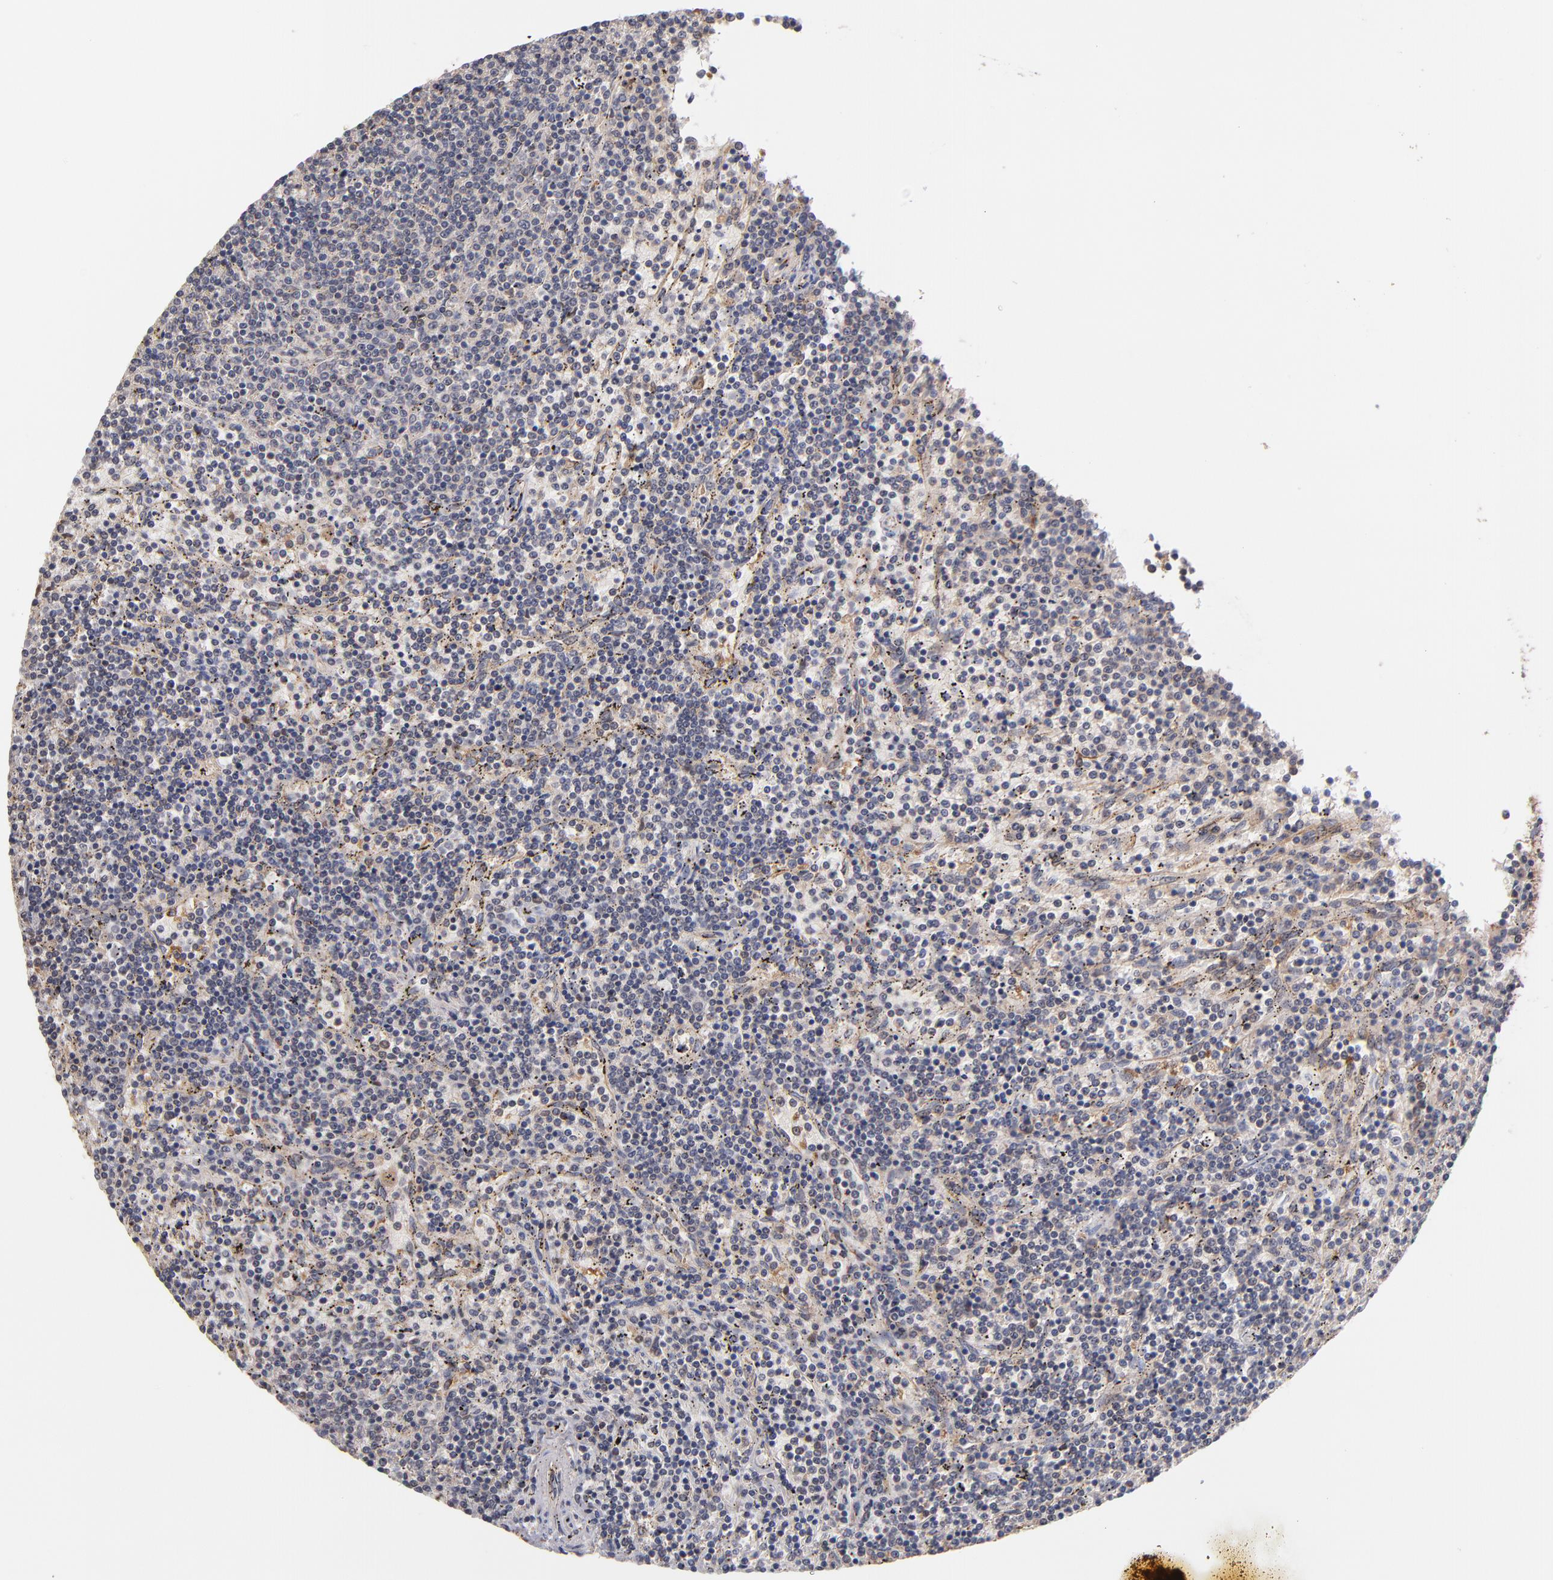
{"staining": {"intensity": "negative", "quantity": "none", "location": "none"}, "tissue": "lymphoma", "cell_type": "Tumor cells", "image_type": "cancer", "snomed": [{"axis": "morphology", "description": "Malignant lymphoma, non-Hodgkin's type, Low grade"}, {"axis": "topography", "description": "Spleen"}], "caption": "This is a micrograph of immunohistochemistry staining of low-grade malignant lymphoma, non-Hodgkin's type, which shows no expression in tumor cells. Nuclei are stained in blue.", "gene": "GMFG", "patient": {"sex": "female", "age": 50}}